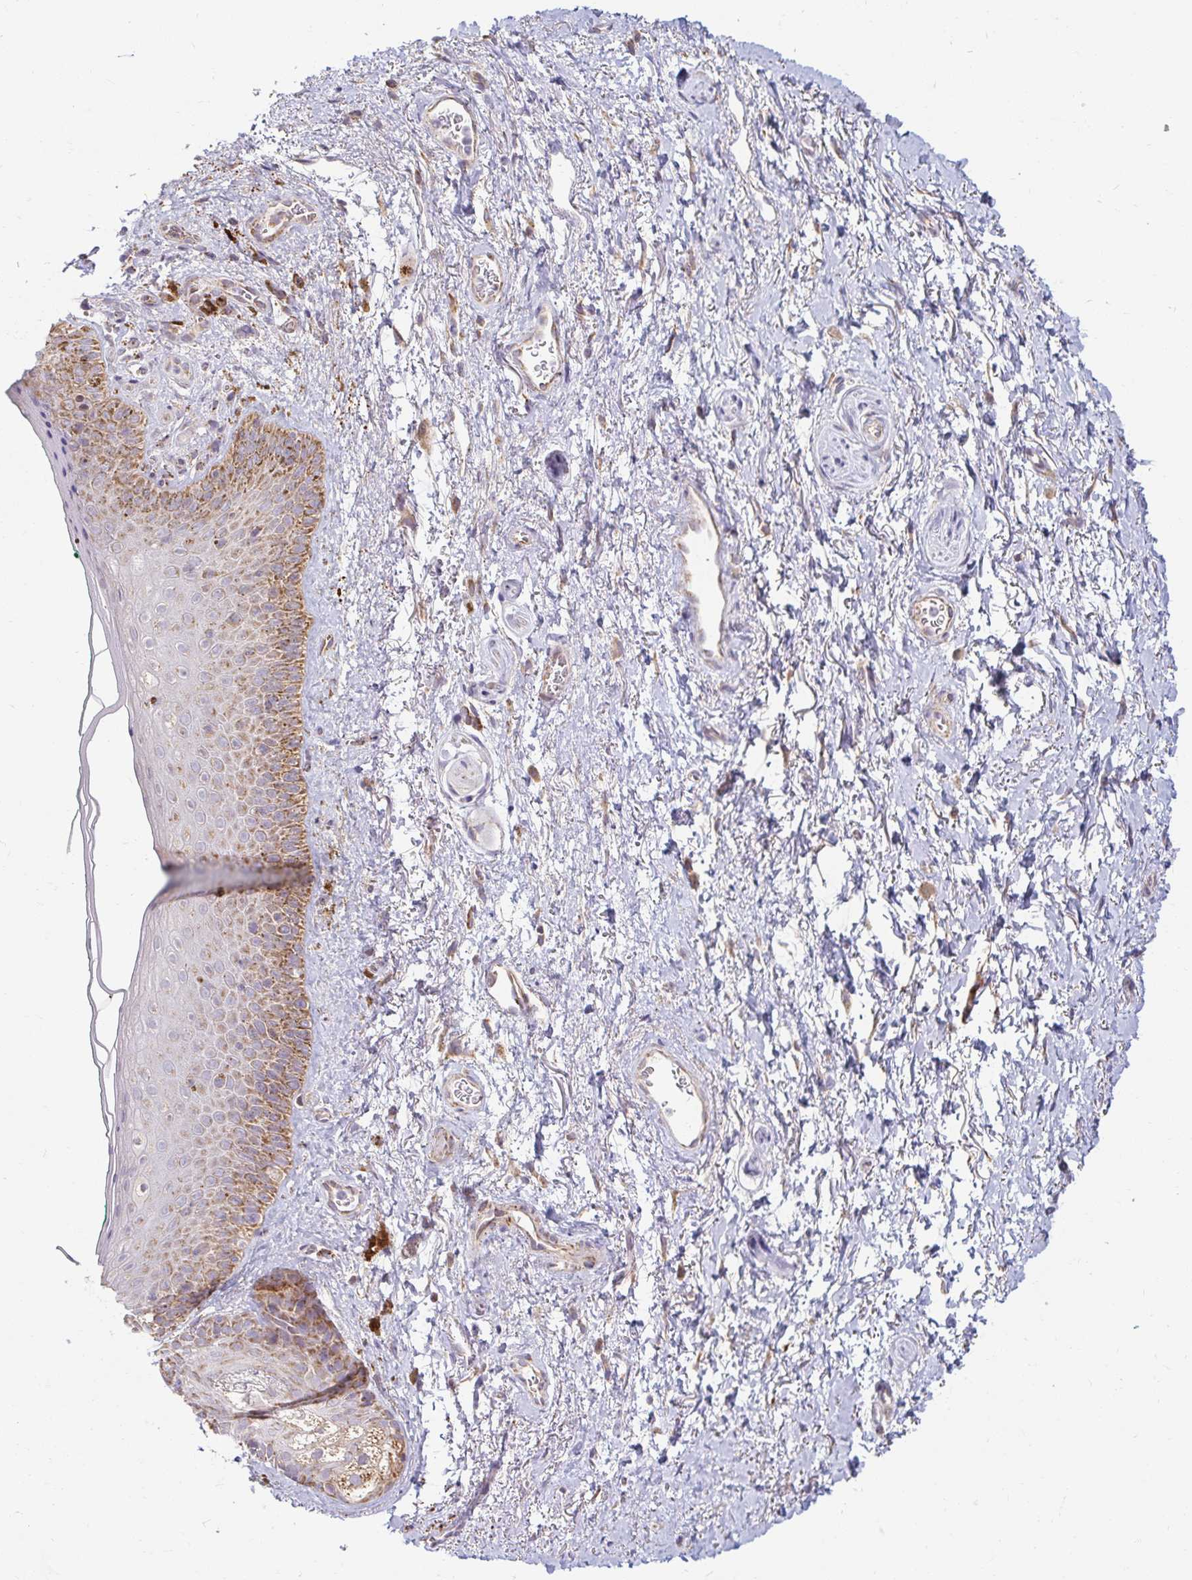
{"staining": {"intensity": "negative", "quantity": "none", "location": "none"}, "tissue": "adipose tissue", "cell_type": "Adipocytes", "image_type": "normal", "snomed": [{"axis": "morphology", "description": "Normal tissue, NOS"}, {"axis": "topography", "description": "Vulva"}, {"axis": "topography", "description": "Peripheral nerve tissue"}], "caption": "Image shows no significant protein expression in adipocytes of benign adipose tissue. Brightfield microscopy of immunohistochemistry stained with DAB (3,3'-diaminobenzidine) (brown) and hematoxylin (blue), captured at high magnification.", "gene": "SKP2", "patient": {"sex": "female", "age": 66}}